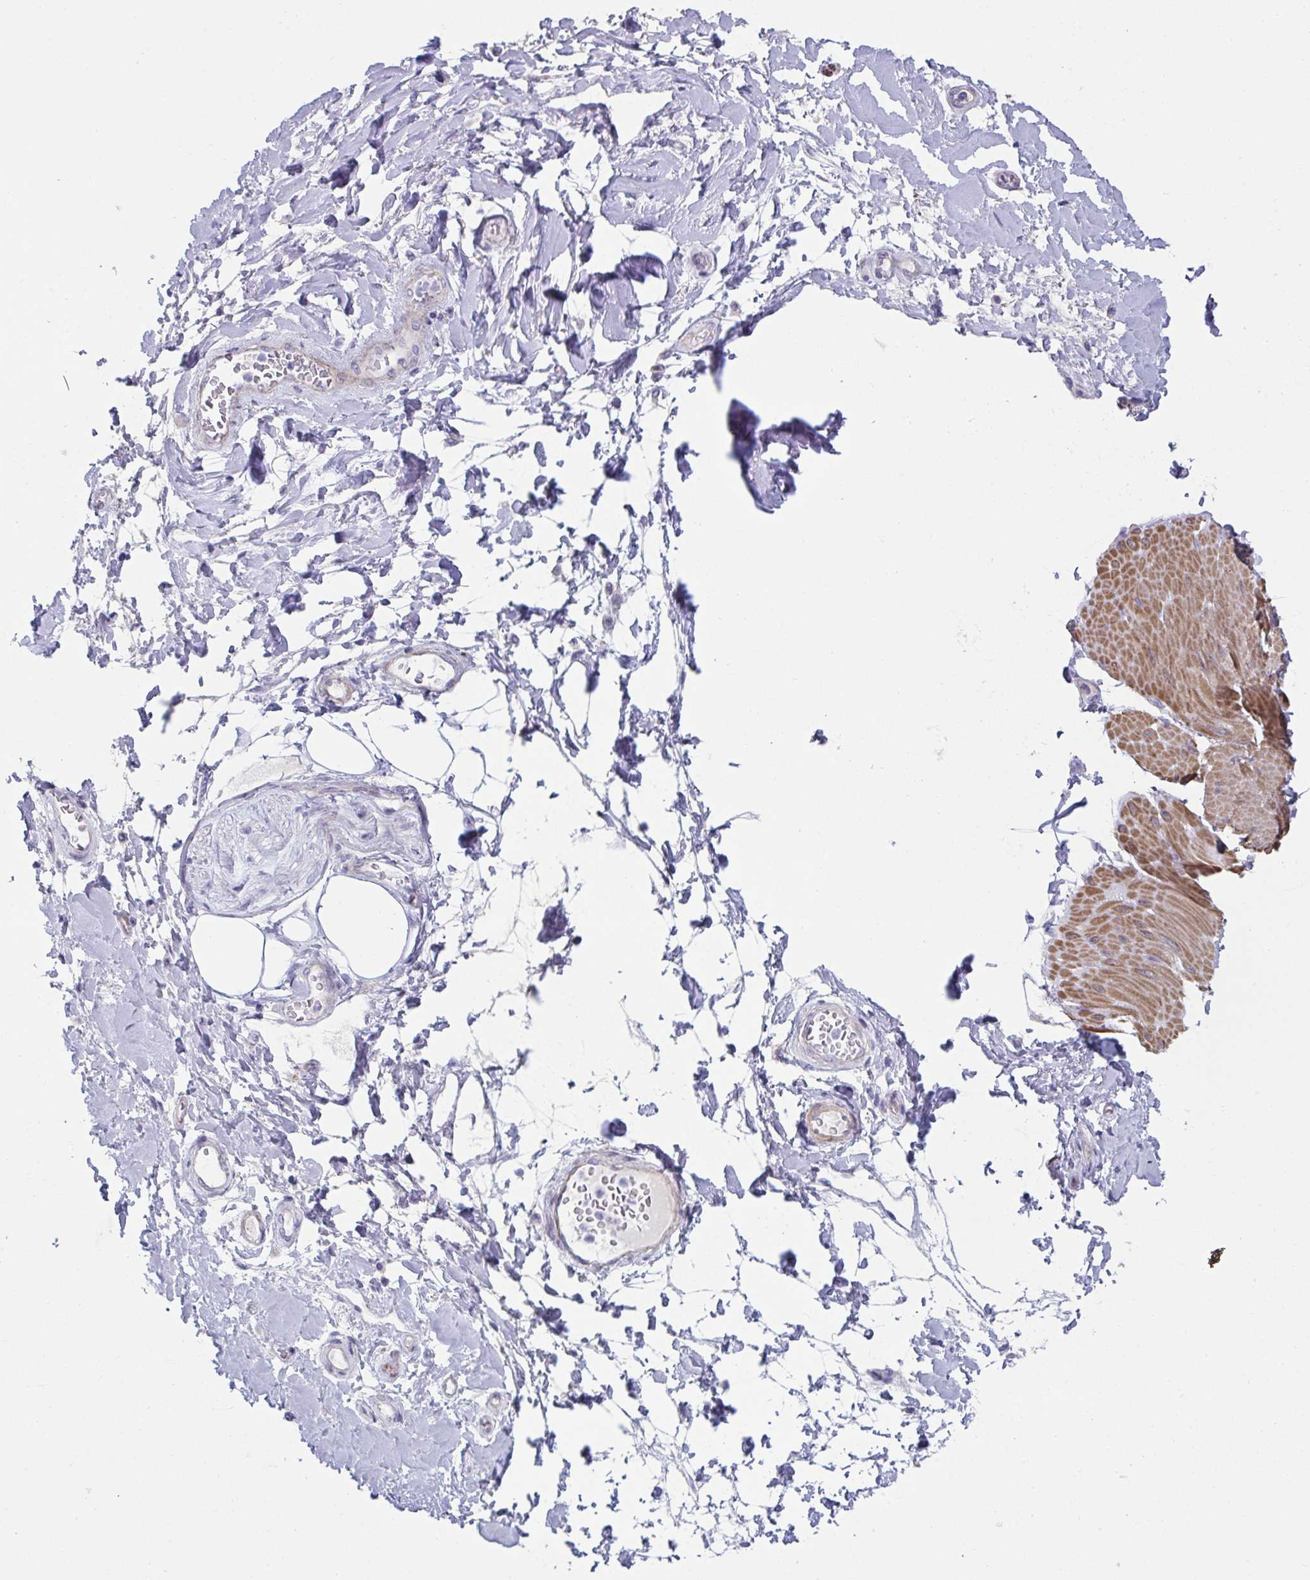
{"staining": {"intensity": "negative", "quantity": "none", "location": "none"}, "tissue": "adipose tissue", "cell_type": "Adipocytes", "image_type": "normal", "snomed": [{"axis": "morphology", "description": "Normal tissue, NOS"}, {"axis": "topography", "description": "Urinary bladder"}, {"axis": "topography", "description": "Peripheral nerve tissue"}], "caption": "An immunohistochemistry photomicrograph of unremarkable adipose tissue is shown. There is no staining in adipocytes of adipose tissue. (DAB (3,3'-diaminobenzidine) IHC, high magnification).", "gene": "OR5P3", "patient": {"sex": "female", "age": 60}}